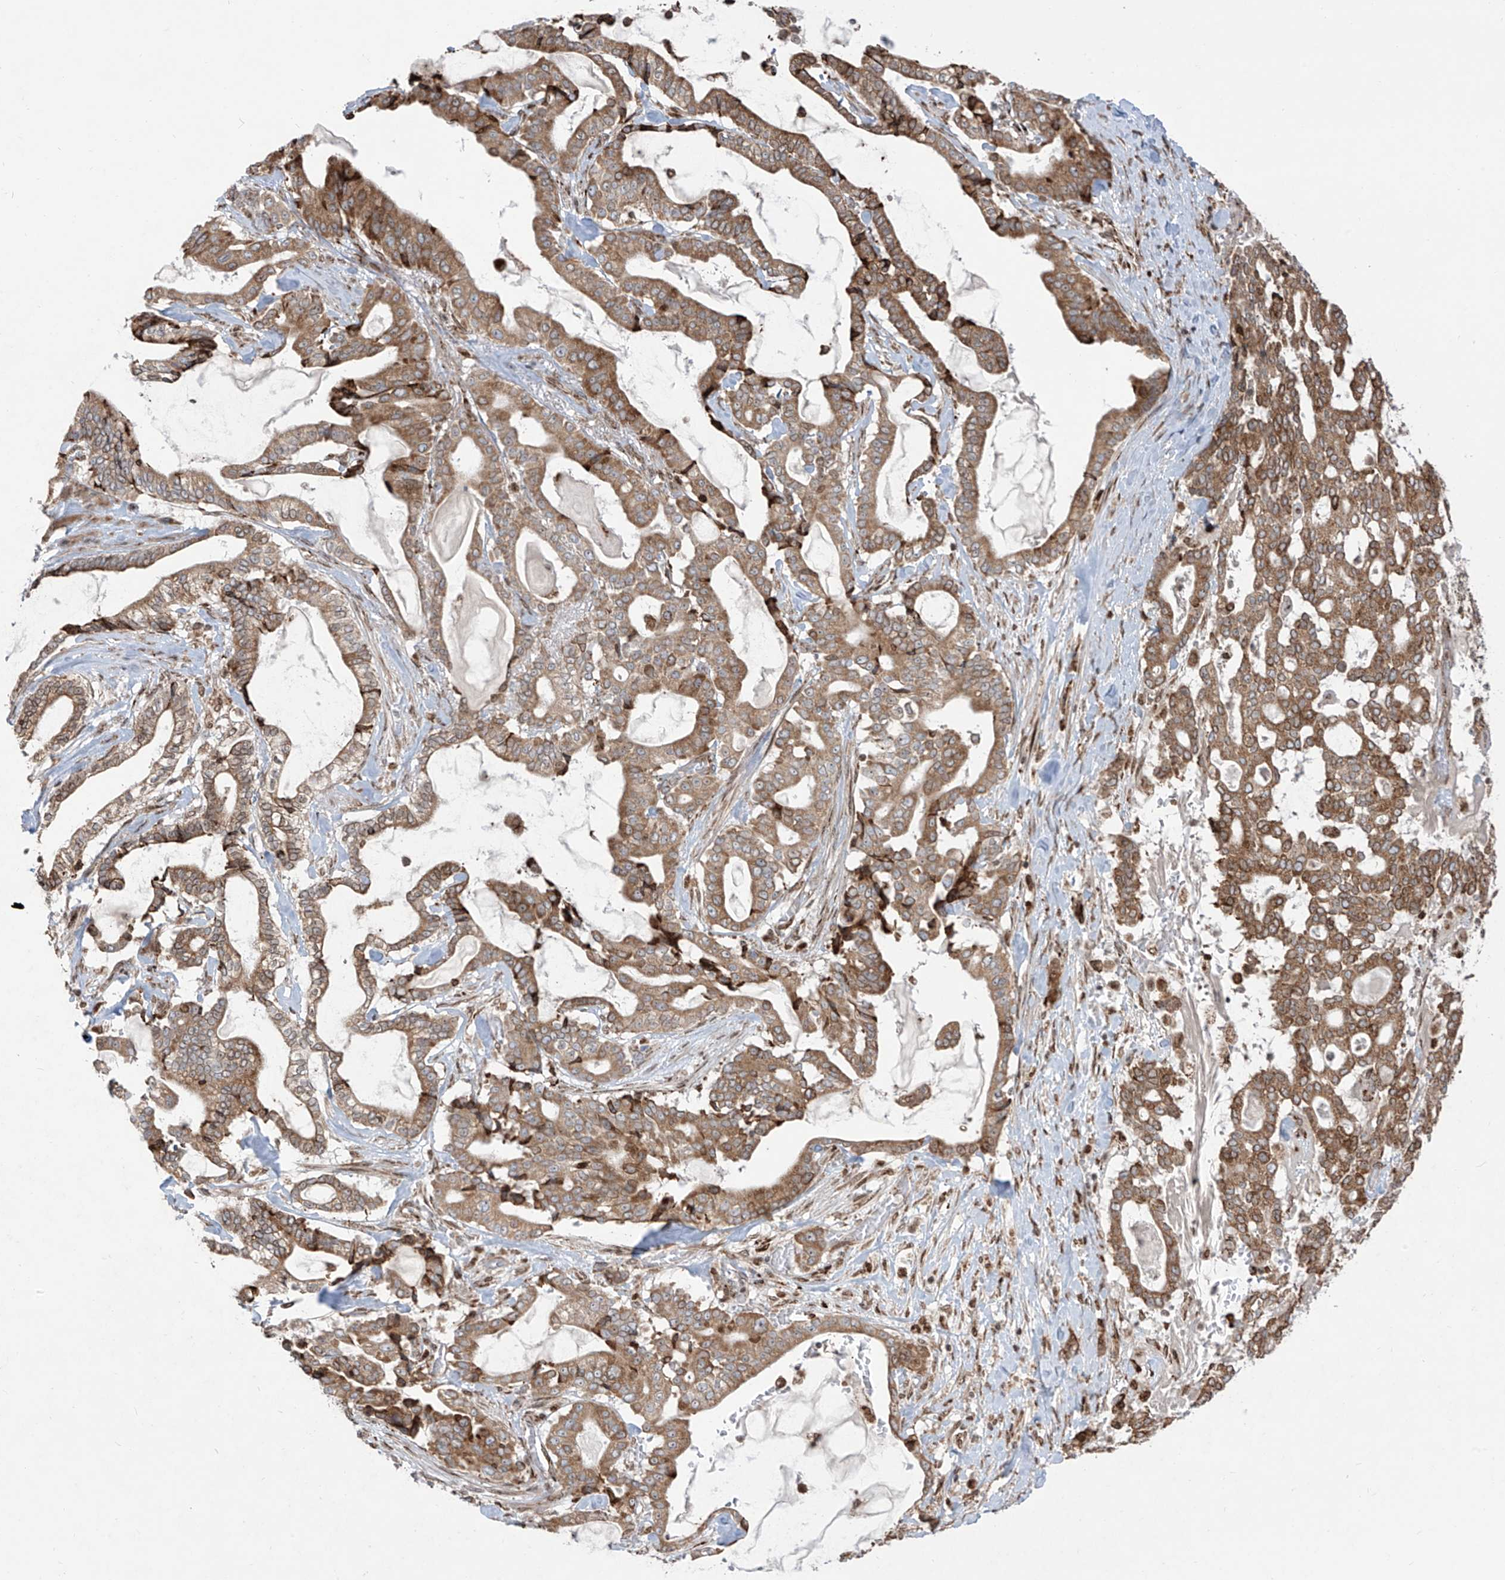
{"staining": {"intensity": "moderate", "quantity": ">75%", "location": "cytoplasmic/membranous"}, "tissue": "pancreatic cancer", "cell_type": "Tumor cells", "image_type": "cancer", "snomed": [{"axis": "morphology", "description": "Adenocarcinoma, NOS"}, {"axis": "topography", "description": "Pancreas"}], "caption": "Adenocarcinoma (pancreatic) stained with DAB immunohistochemistry (IHC) demonstrates medium levels of moderate cytoplasmic/membranous positivity in about >75% of tumor cells.", "gene": "ZBTB8A", "patient": {"sex": "male", "age": 63}}